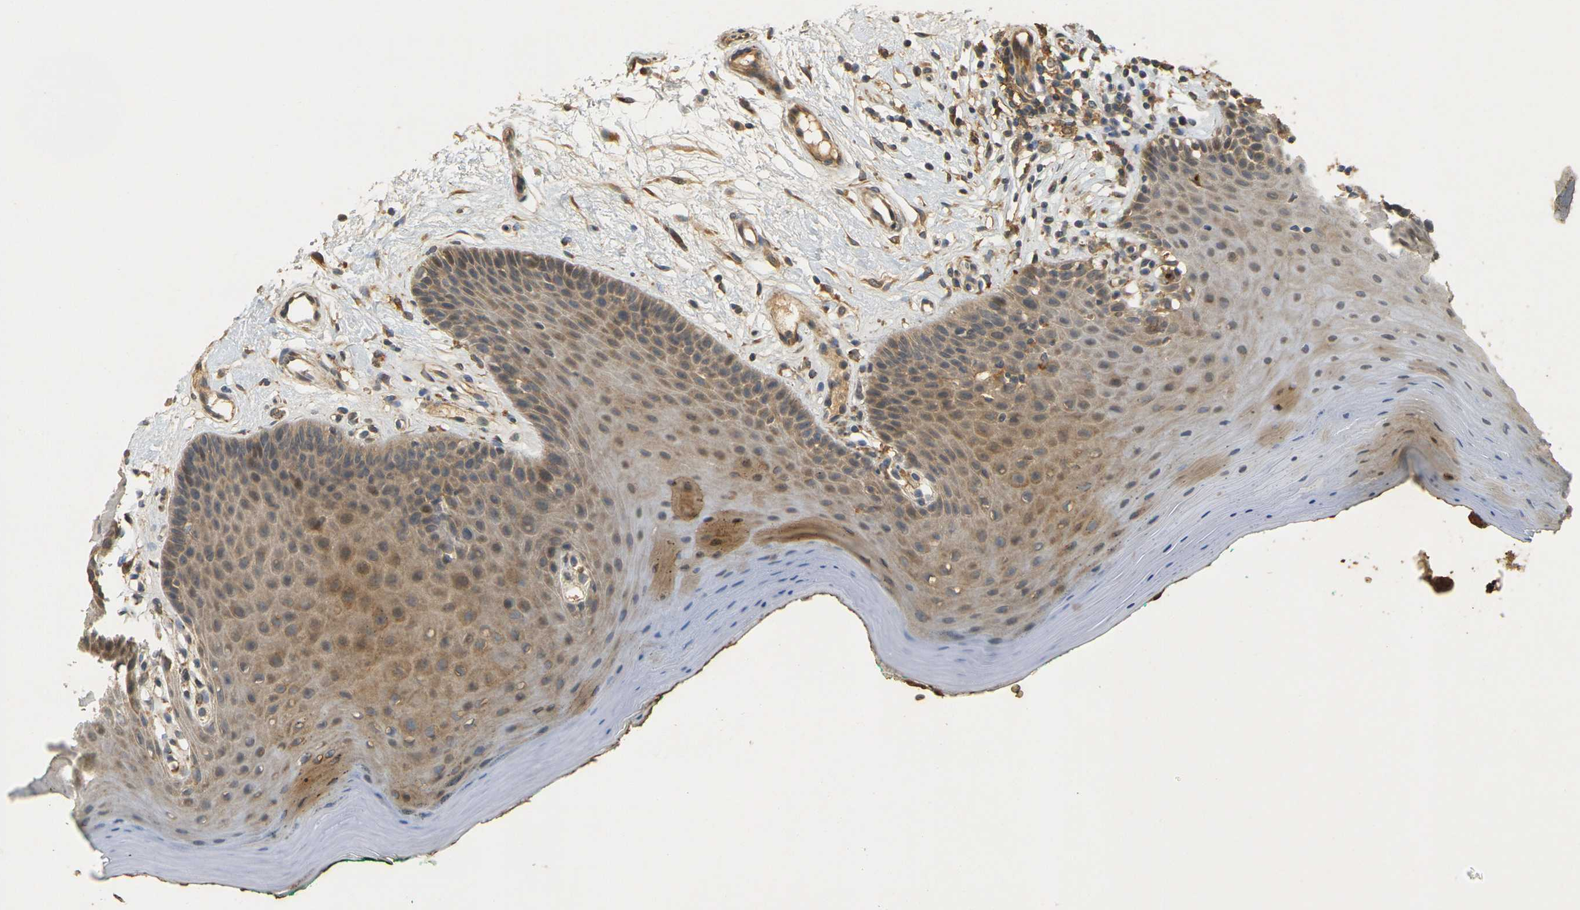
{"staining": {"intensity": "moderate", "quantity": ">75%", "location": "cytoplasmic/membranous"}, "tissue": "oral mucosa", "cell_type": "Squamous epithelial cells", "image_type": "normal", "snomed": [{"axis": "morphology", "description": "Normal tissue, NOS"}, {"axis": "topography", "description": "Skeletal muscle"}, {"axis": "topography", "description": "Oral tissue"}], "caption": "Brown immunohistochemical staining in normal human oral mucosa exhibits moderate cytoplasmic/membranous expression in approximately >75% of squamous epithelial cells.", "gene": "MEGF9", "patient": {"sex": "male", "age": 58}}